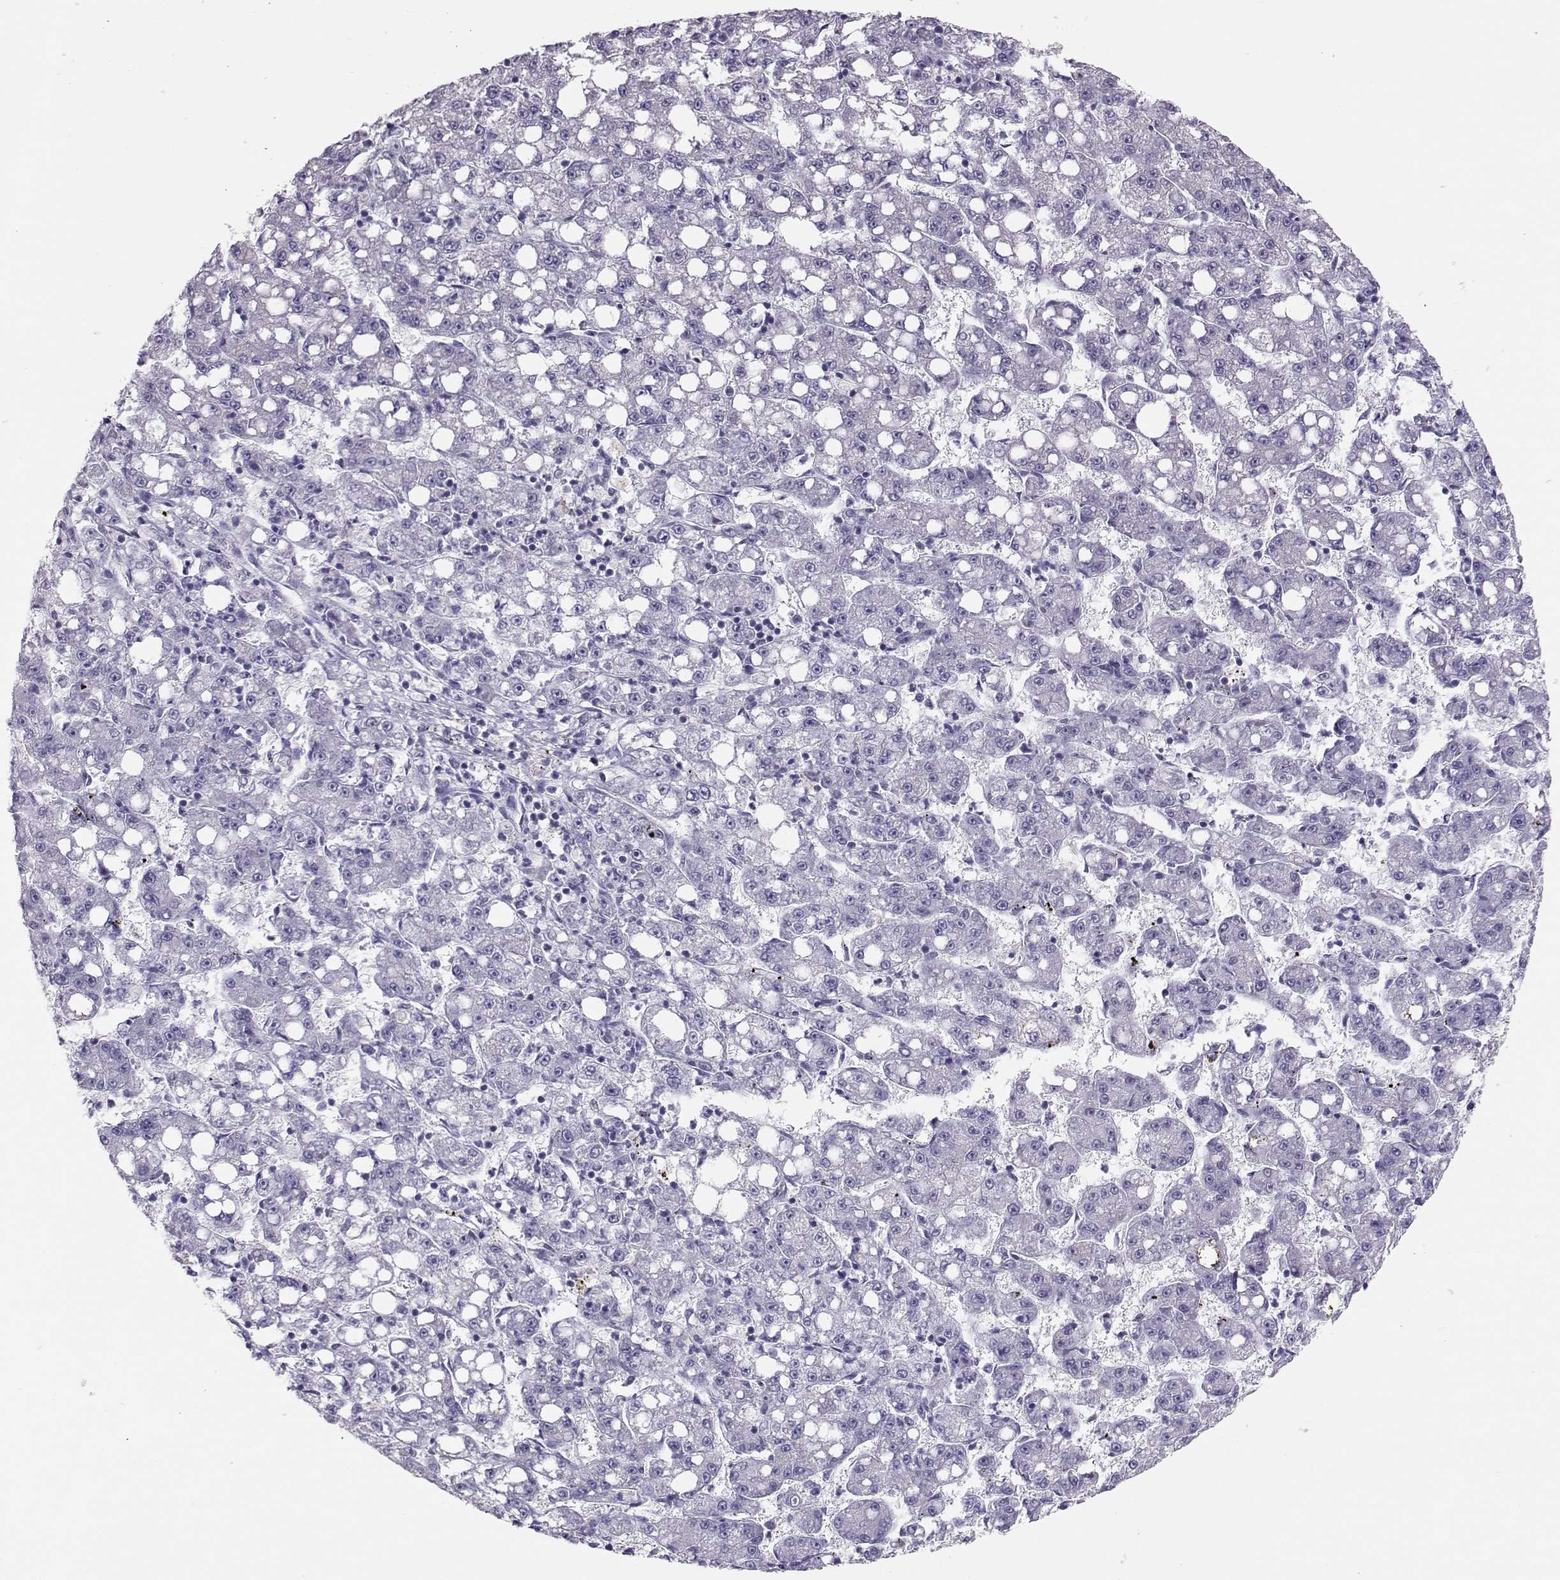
{"staining": {"intensity": "negative", "quantity": "none", "location": "none"}, "tissue": "liver cancer", "cell_type": "Tumor cells", "image_type": "cancer", "snomed": [{"axis": "morphology", "description": "Carcinoma, Hepatocellular, NOS"}, {"axis": "topography", "description": "Liver"}], "caption": "This is a micrograph of IHC staining of liver hepatocellular carcinoma, which shows no staining in tumor cells.", "gene": "DNAAF1", "patient": {"sex": "female", "age": 65}}